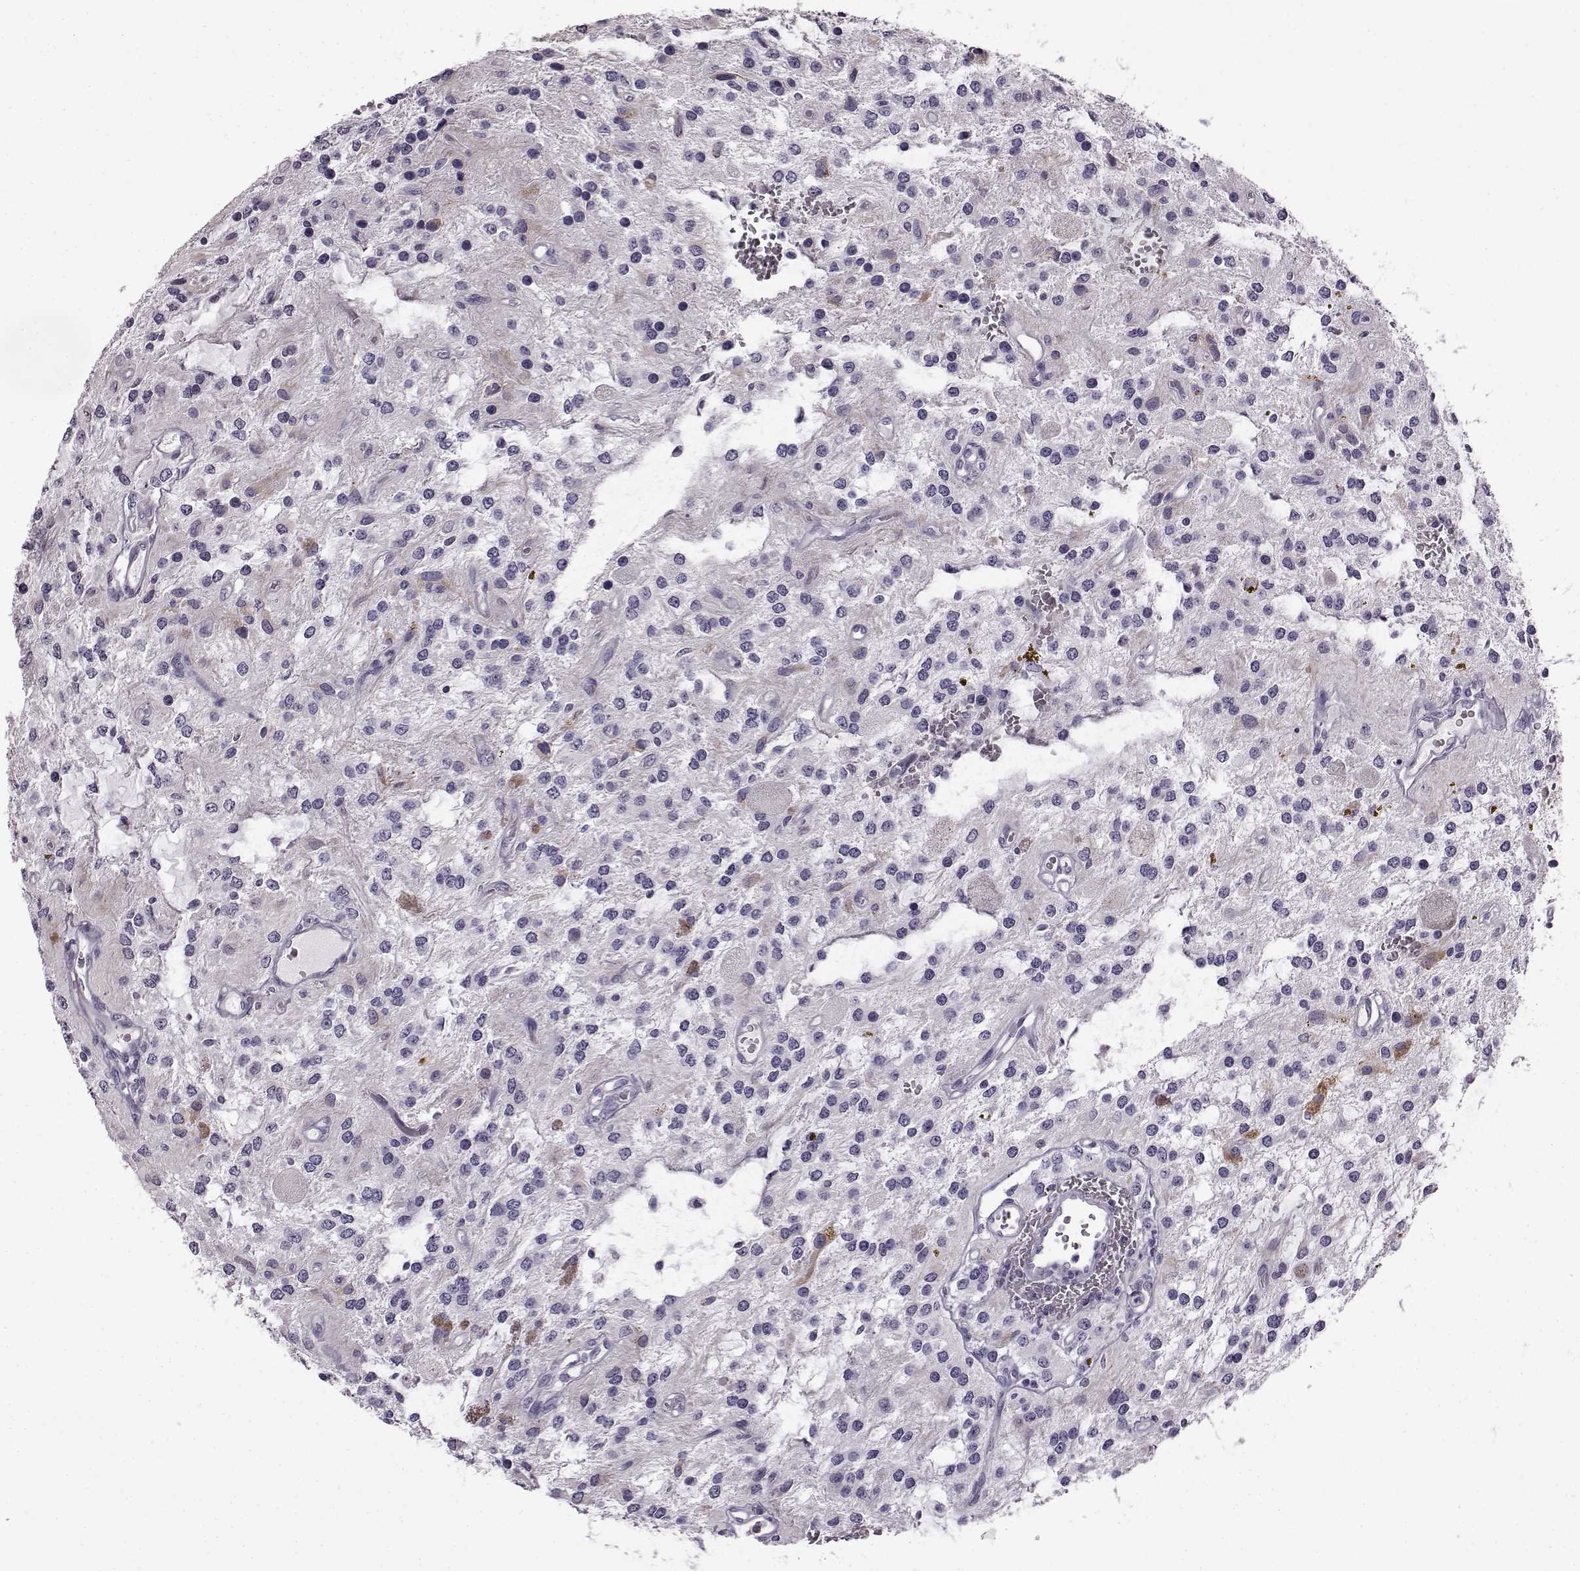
{"staining": {"intensity": "negative", "quantity": "none", "location": "none"}, "tissue": "glioma", "cell_type": "Tumor cells", "image_type": "cancer", "snomed": [{"axis": "morphology", "description": "Glioma, malignant, Low grade"}, {"axis": "topography", "description": "Cerebellum"}], "caption": "The photomicrograph shows no staining of tumor cells in glioma.", "gene": "ODAD4", "patient": {"sex": "female", "age": 14}}